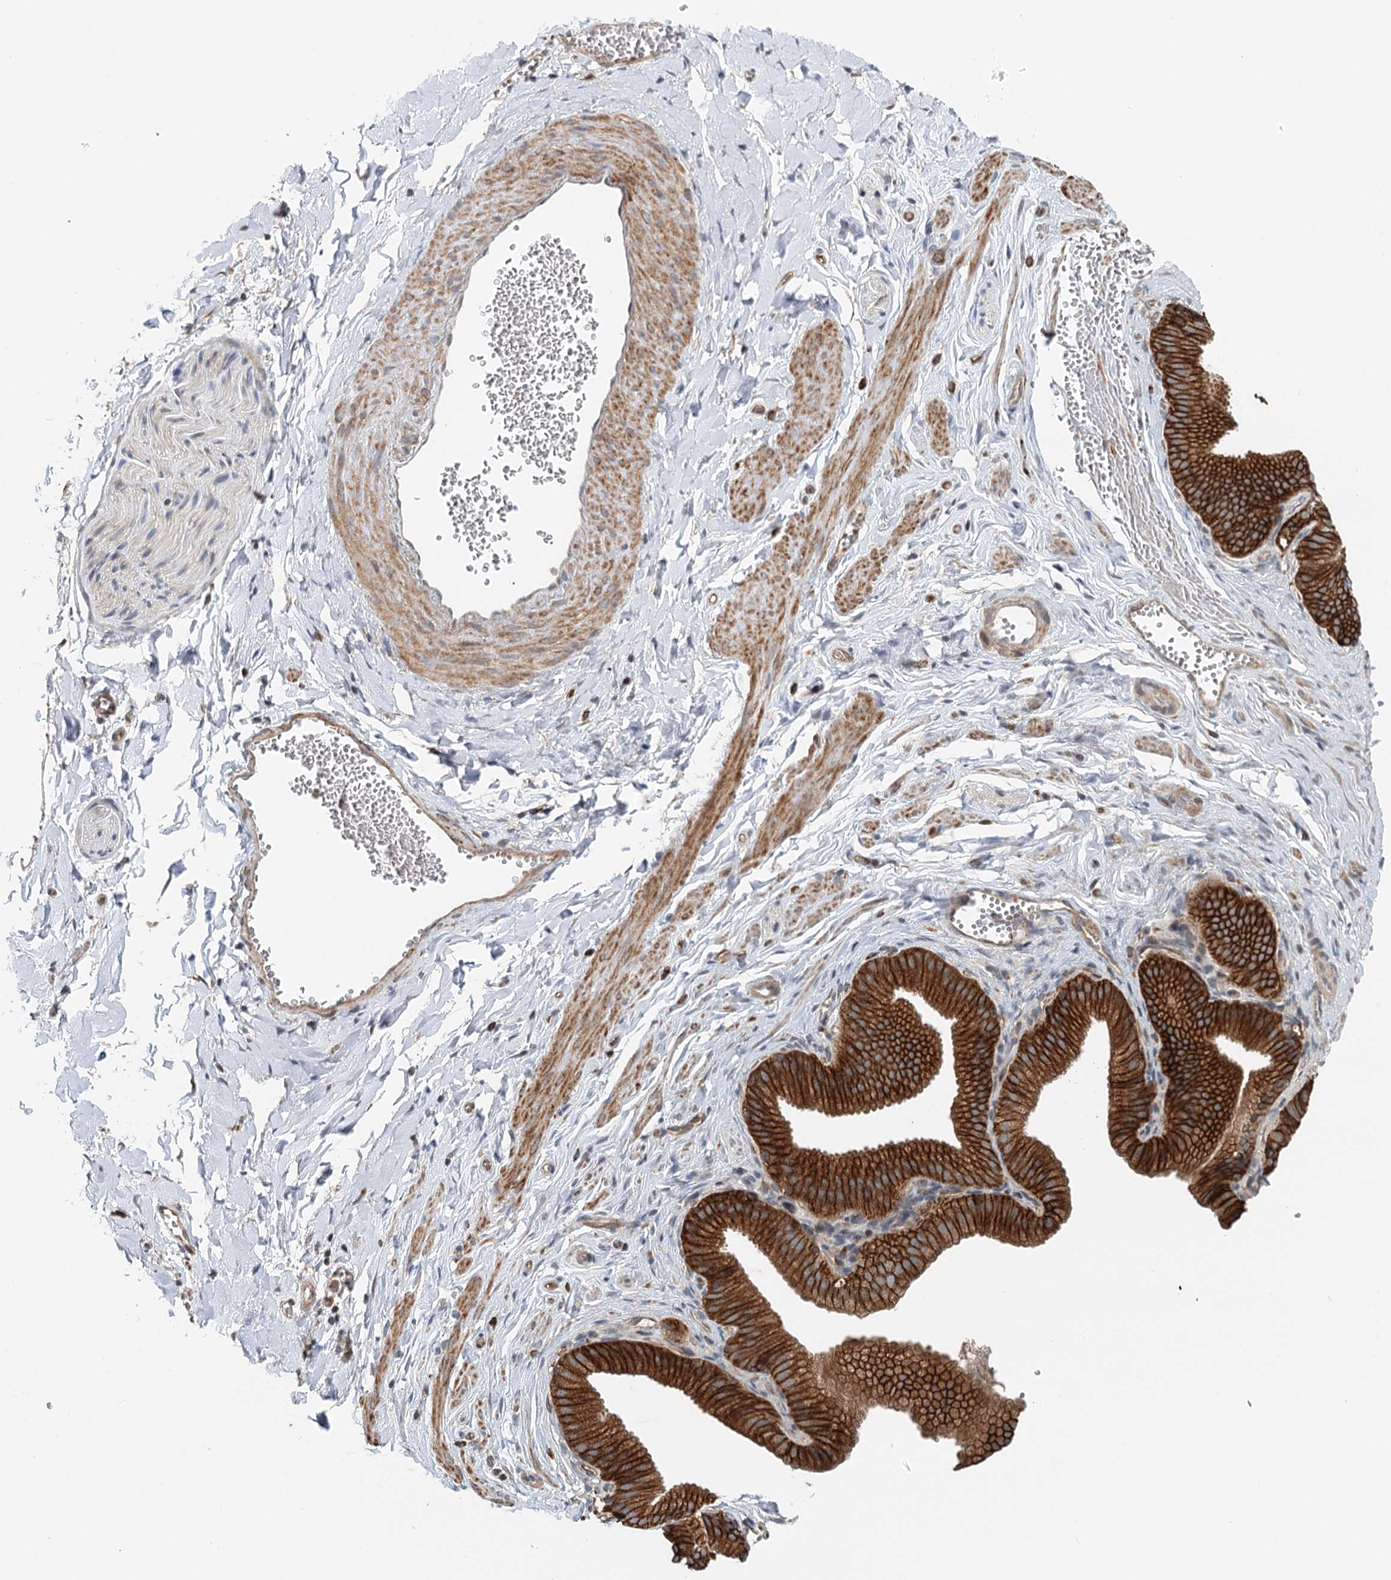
{"staining": {"intensity": "negative", "quantity": "none", "location": "none"}, "tissue": "adipose tissue", "cell_type": "Adipocytes", "image_type": "normal", "snomed": [{"axis": "morphology", "description": "Normal tissue, NOS"}, {"axis": "topography", "description": "Gallbladder"}, {"axis": "topography", "description": "Peripheral nerve tissue"}], "caption": "Human adipose tissue stained for a protein using IHC shows no positivity in adipocytes.", "gene": "RNF111", "patient": {"sex": "male", "age": 38}}